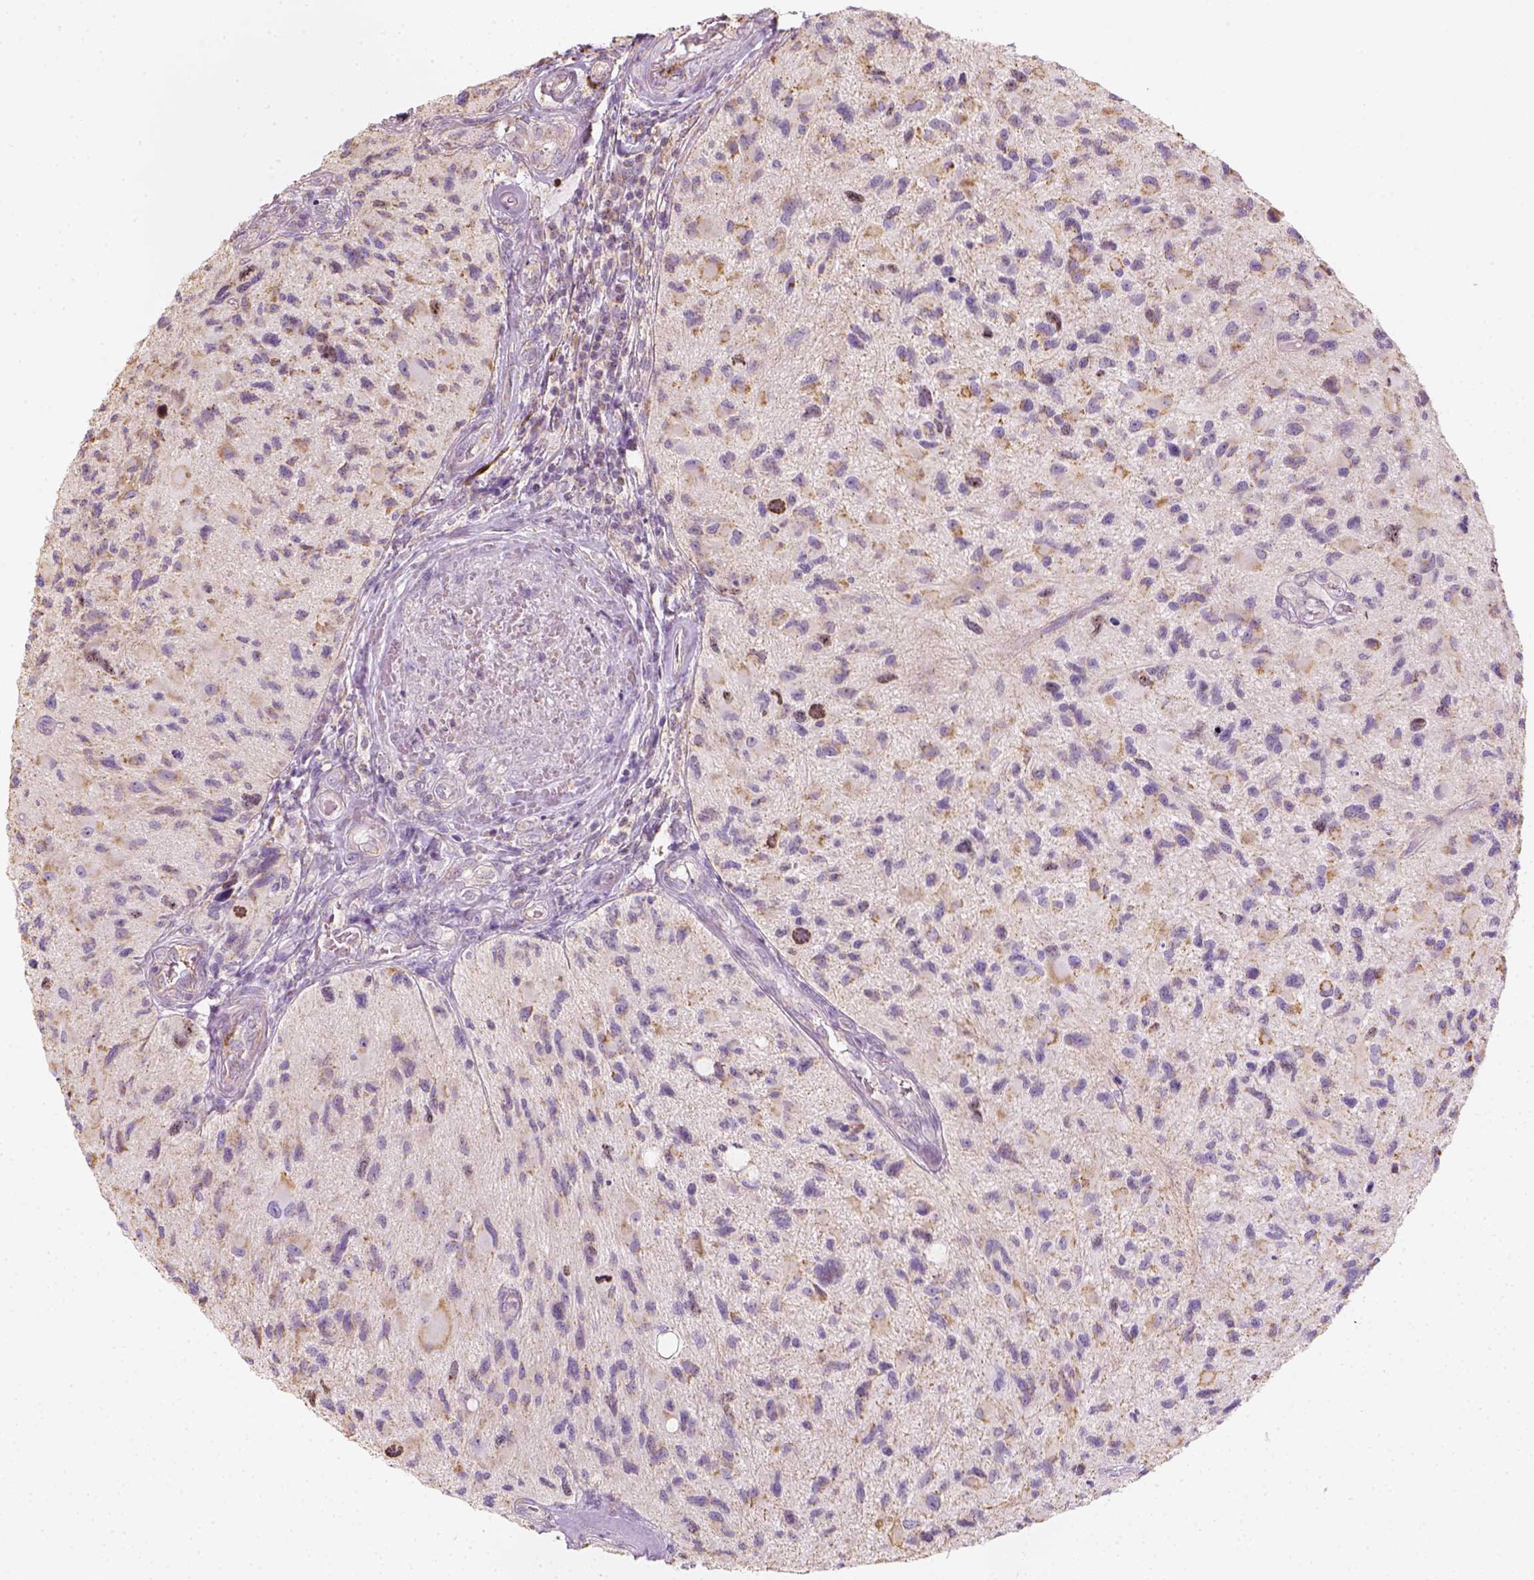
{"staining": {"intensity": "weak", "quantity": "<25%", "location": "cytoplasmic/membranous"}, "tissue": "glioma", "cell_type": "Tumor cells", "image_type": "cancer", "snomed": [{"axis": "morphology", "description": "Glioma, malignant, NOS"}, {"axis": "morphology", "description": "Glioma, malignant, High grade"}, {"axis": "topography", "description": "Brain"}], "caption": "DAB (3,3'-diaminobenzidine) immunohistochemical staining of human malignant glioma shows no significant expression in tumor cells.", "gene": "LCA5", "patient": {"sex": "female", "age": 71}}